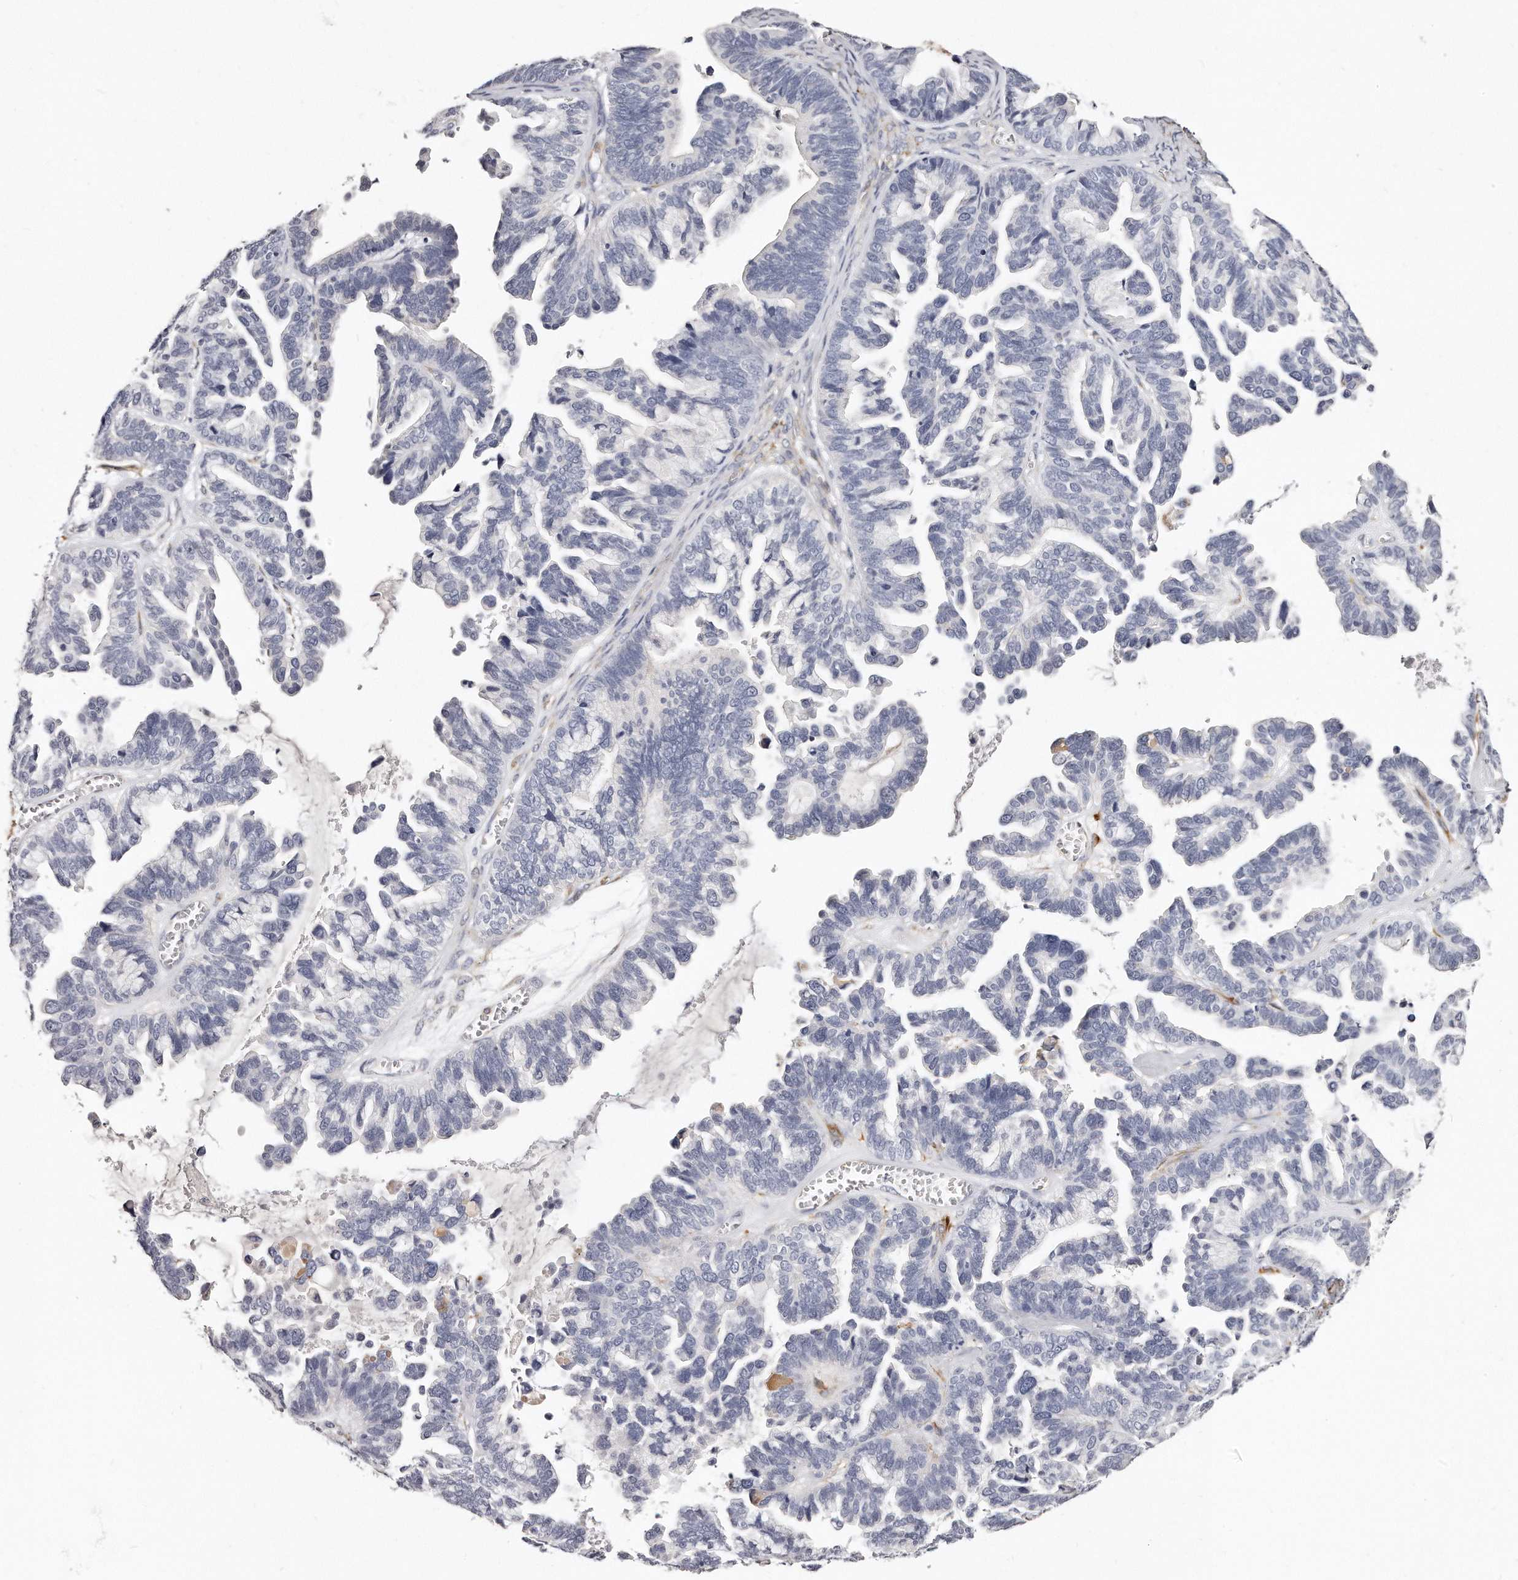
{"staining": {"intensity": "negative", "quantity": "none", "location": "none"}, "tissue": "ovarian cancer", "cell_type": "Tumor cells", "image_type": "cancer", "snomed": [{"axis": "morphology", "description": "Cystadenocarcinoma, serous, NOS"}, {"axis": "topography", "description": "Ovary"}], "caption": "This micrograph is of serous cystadenocarcinoma (ovarian) stained with IHC to label a protein in brown with the nuclei are counter-stained blue. There is no staining in tumor cells.", "gene": "LMOD1", "patient": {"sex": "female", "age": 56}}